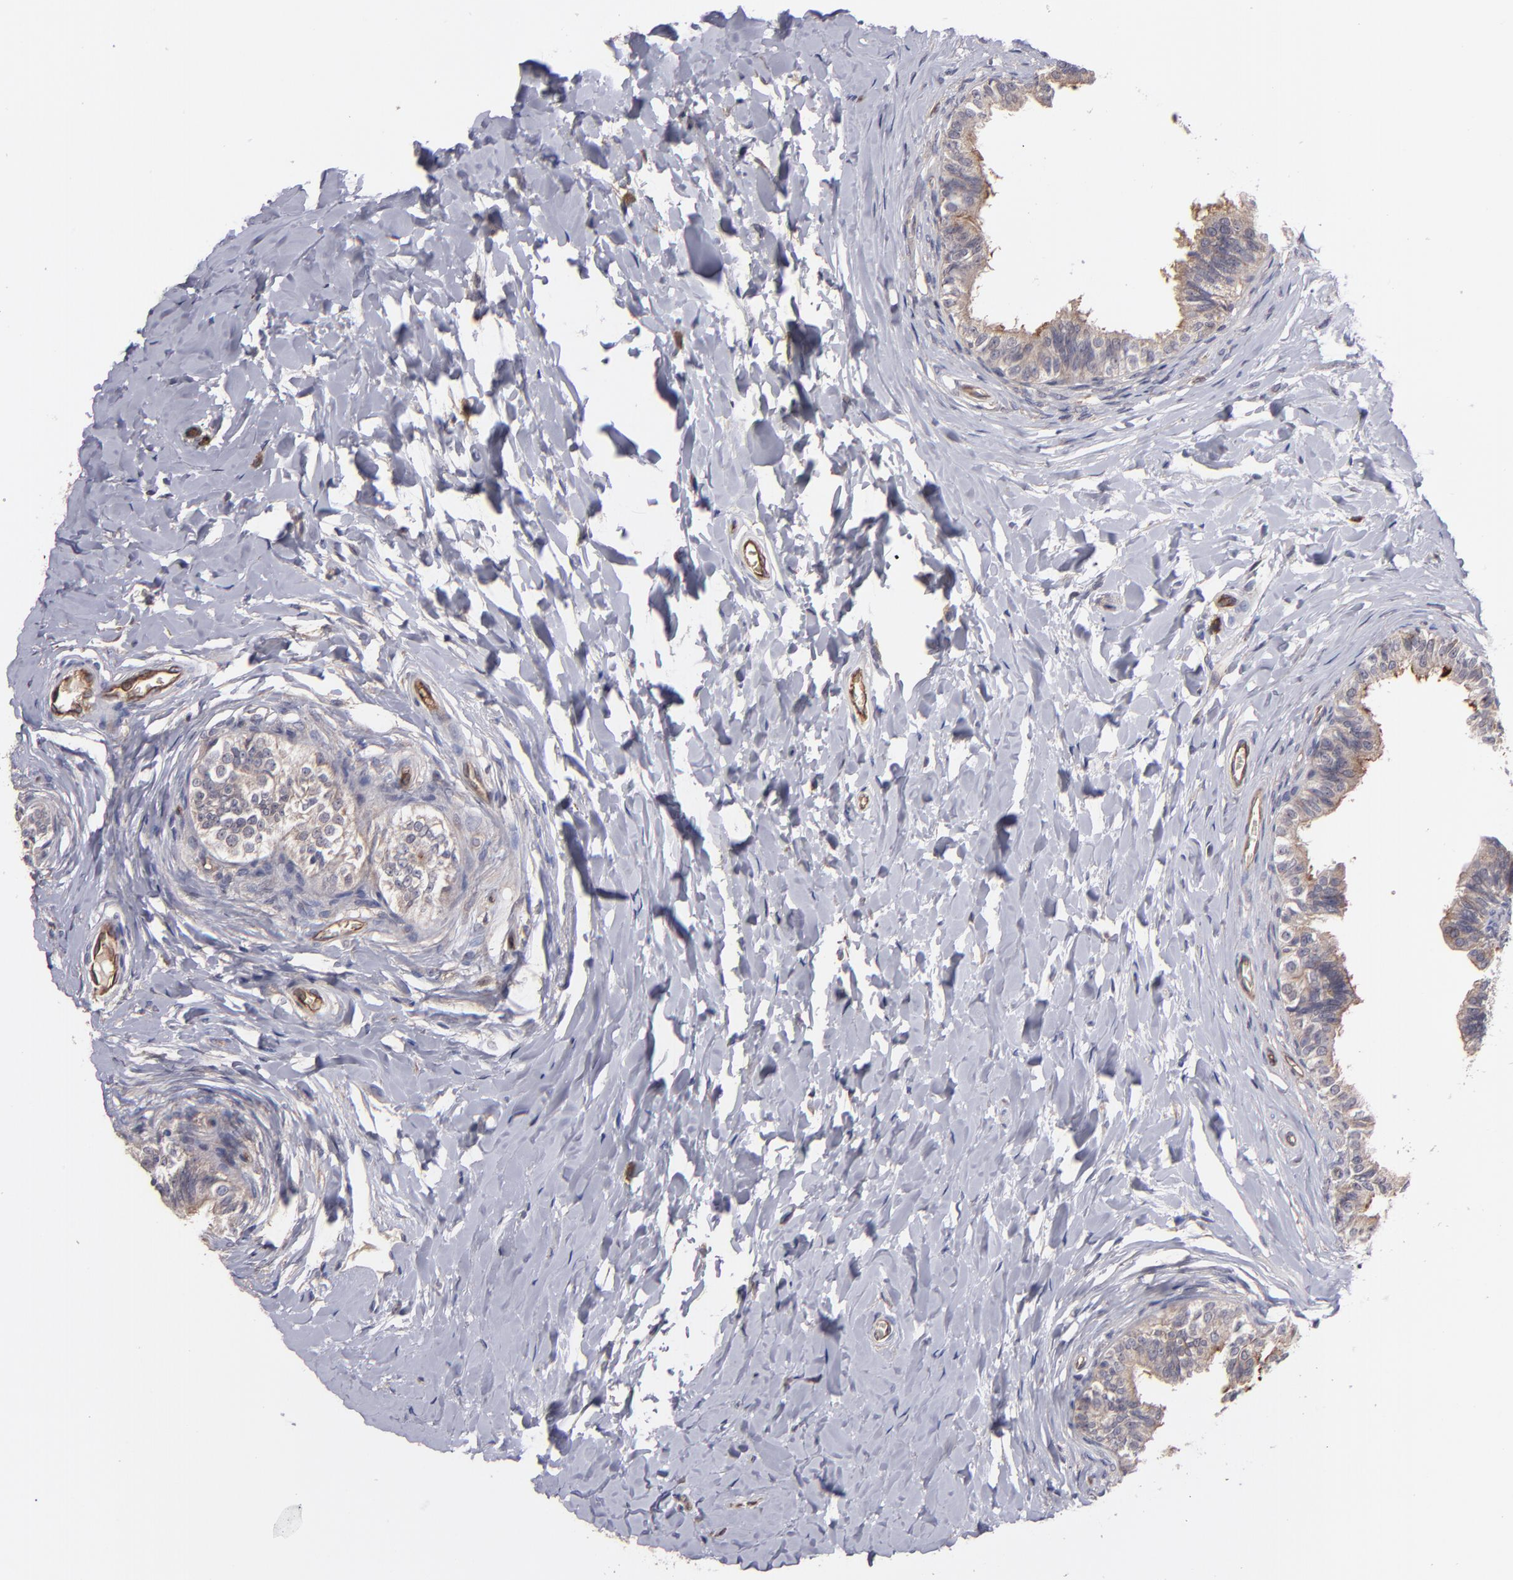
{"staining": {"intensity": "moderate", "quantity": ">75%", "location": "cytoplasmic/membranous"}, "tissue": "epididymis", "cell_type": "Glandular cells", "image_type": "normal", "snomed": [{"axis": "morphology", "description": "Normal tissue, NOS"}, {"axis": "topography", "description": "Soft tissue"}, {"axis": "topography", "description": "Epididymis"}], "caption": "The image displays staining of unremarkable epididymis, revealing moderate cytoplasmic/membranous protein staining (brown color) within glandular cells.", "gene": "ICAM1", "patient": {"sex": "male", "age": 26}}